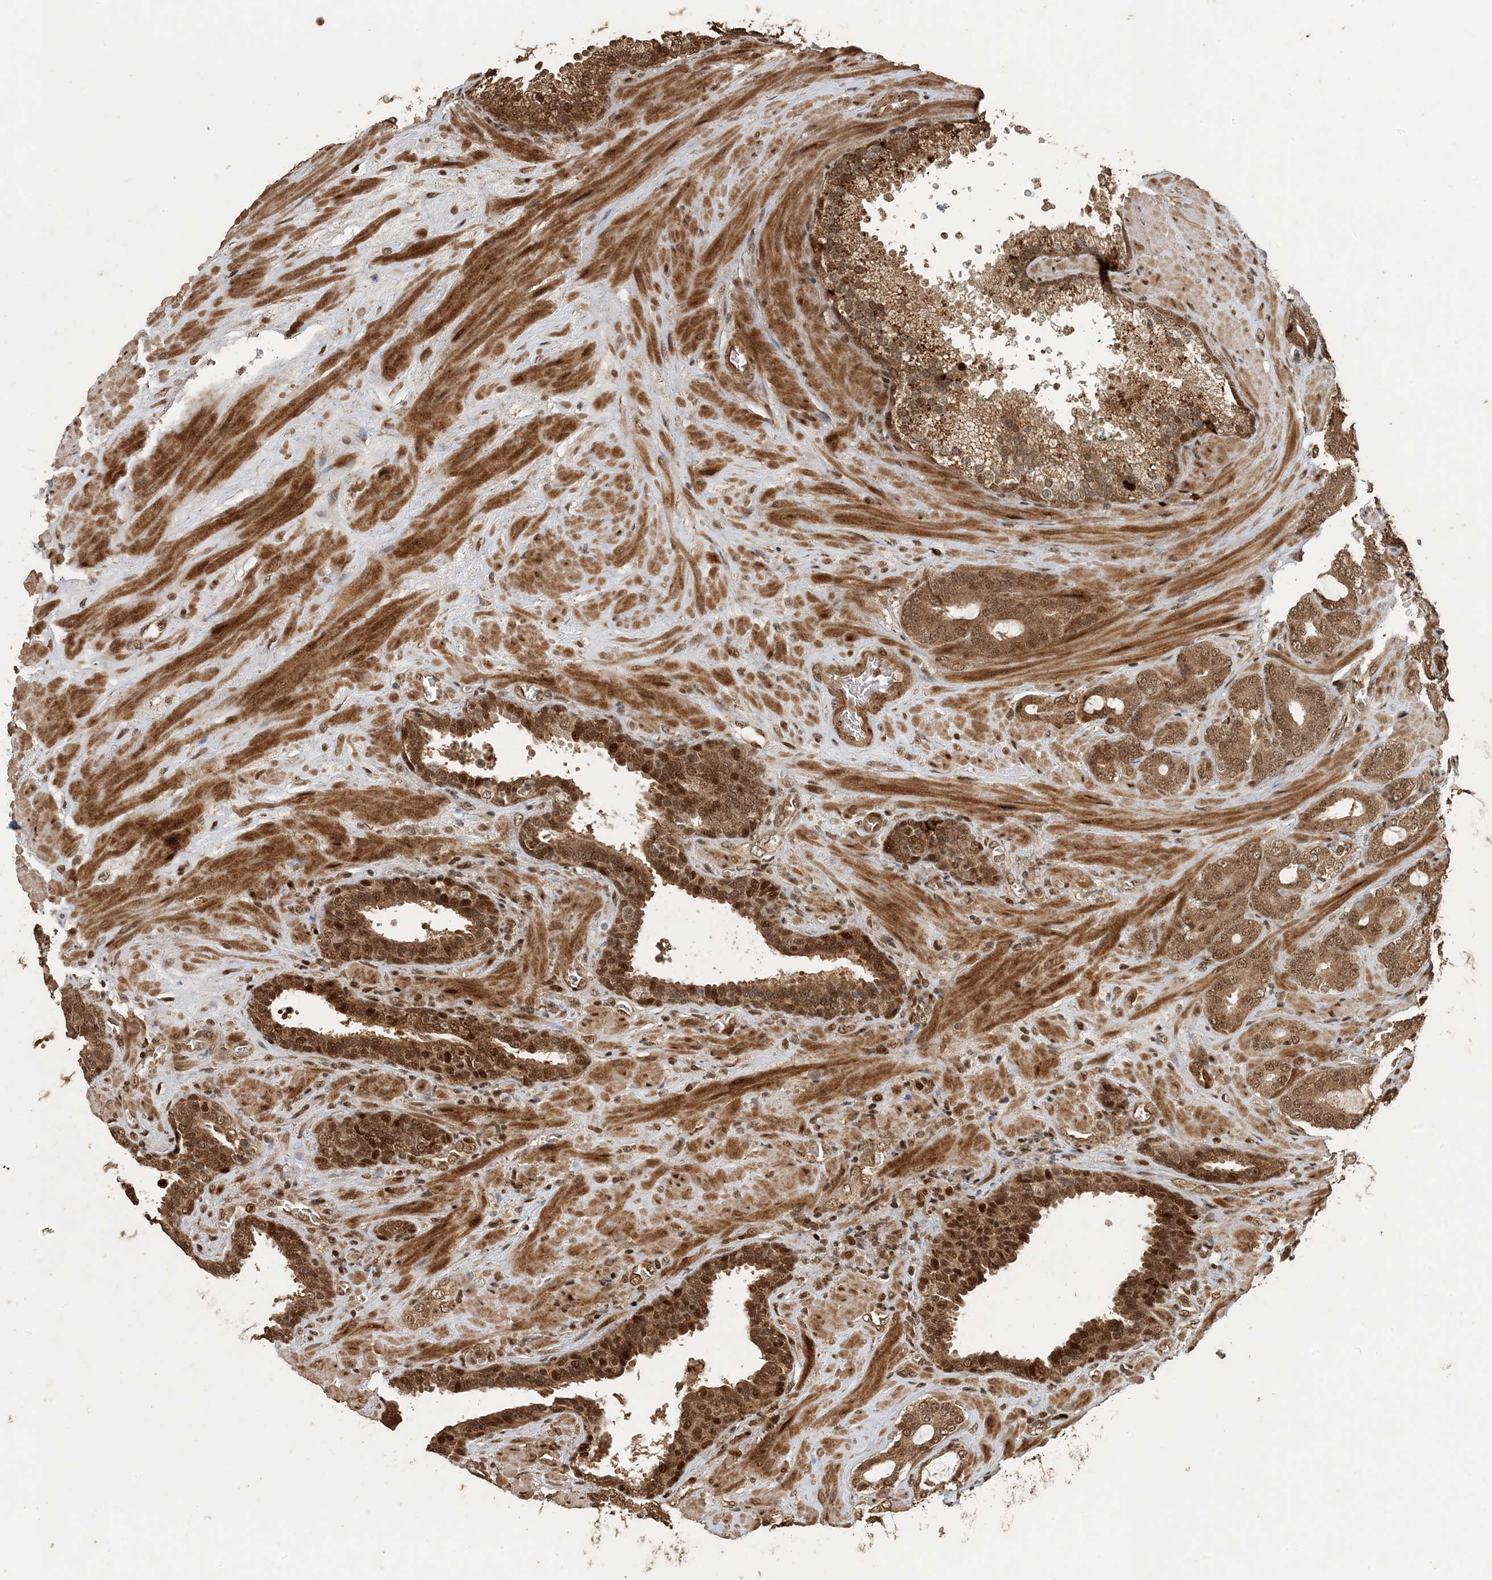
{"staining": {"intensity": "moderate", "quantity": ">75%", "location": "cytoplasmic/membranous,nuclear"}, "tissue": "prostate cancer", "cell_type": "Tumor cells", "image_type": "cancer", "snomed": [{"axis": "morphology", "description": "Adenocarcinoma, Low grade"}, {"axis": "topography", "description": "Prostate"}], "caption": "Protein analysis of prostate cancer tissue exhibits moderate cytoplasmic/membranous and nuclear staining in about >75% of tumor cells. (Brightfield microscopy of DAB IHC at high magnification).", "gene": "ATP13A2", "patient": {"sex": "male", "age": 63}}